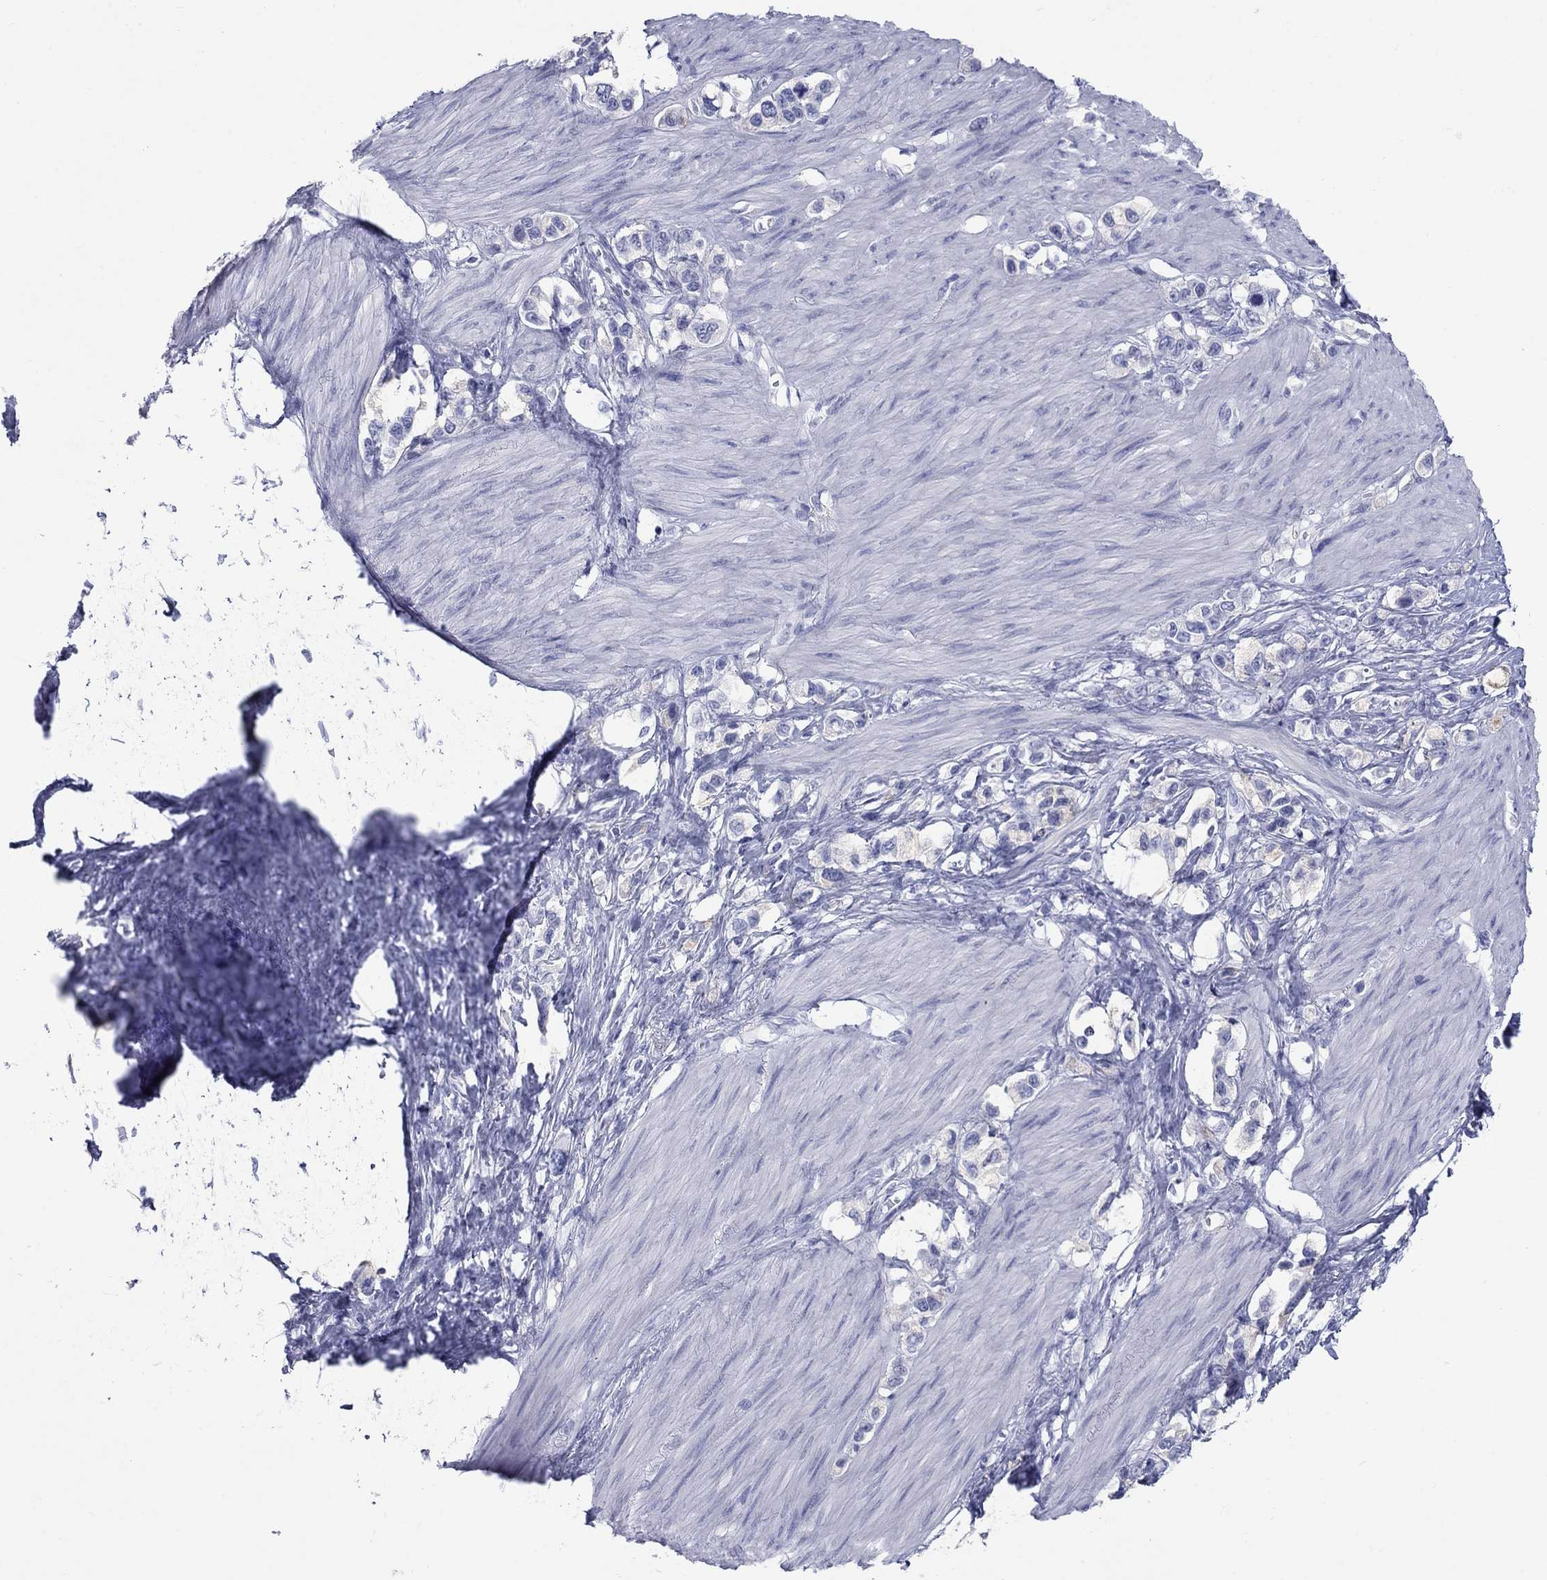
{"staining": {"intensity": "negative", "quantity": "none", "location": "none"}, "tissue": "stomach cancer", "cell_type": "Tumor cells", "image_type": "cancer", "snomed": [{"axis": "morphology", "description": "Normal tissue, NOS"}, {"axis": "morphology", "description": "Adenocarcinoma, NOS"}, {"axis": "morphology", "description": "Adenocarcinoma, High grade"}, {"axis": "topography", "description": "Stomach, upper"}, {"axis": "topography", "description": "Stomach"}], "caption": "An IHC image of high-grade adenocarcinoma (stomach) is shown. There is no staining in tumor cells of high-grade adenocarcinoma (stomach).", "gene": "ATP4A", "patient": {"sex": "female", "age": 65}}